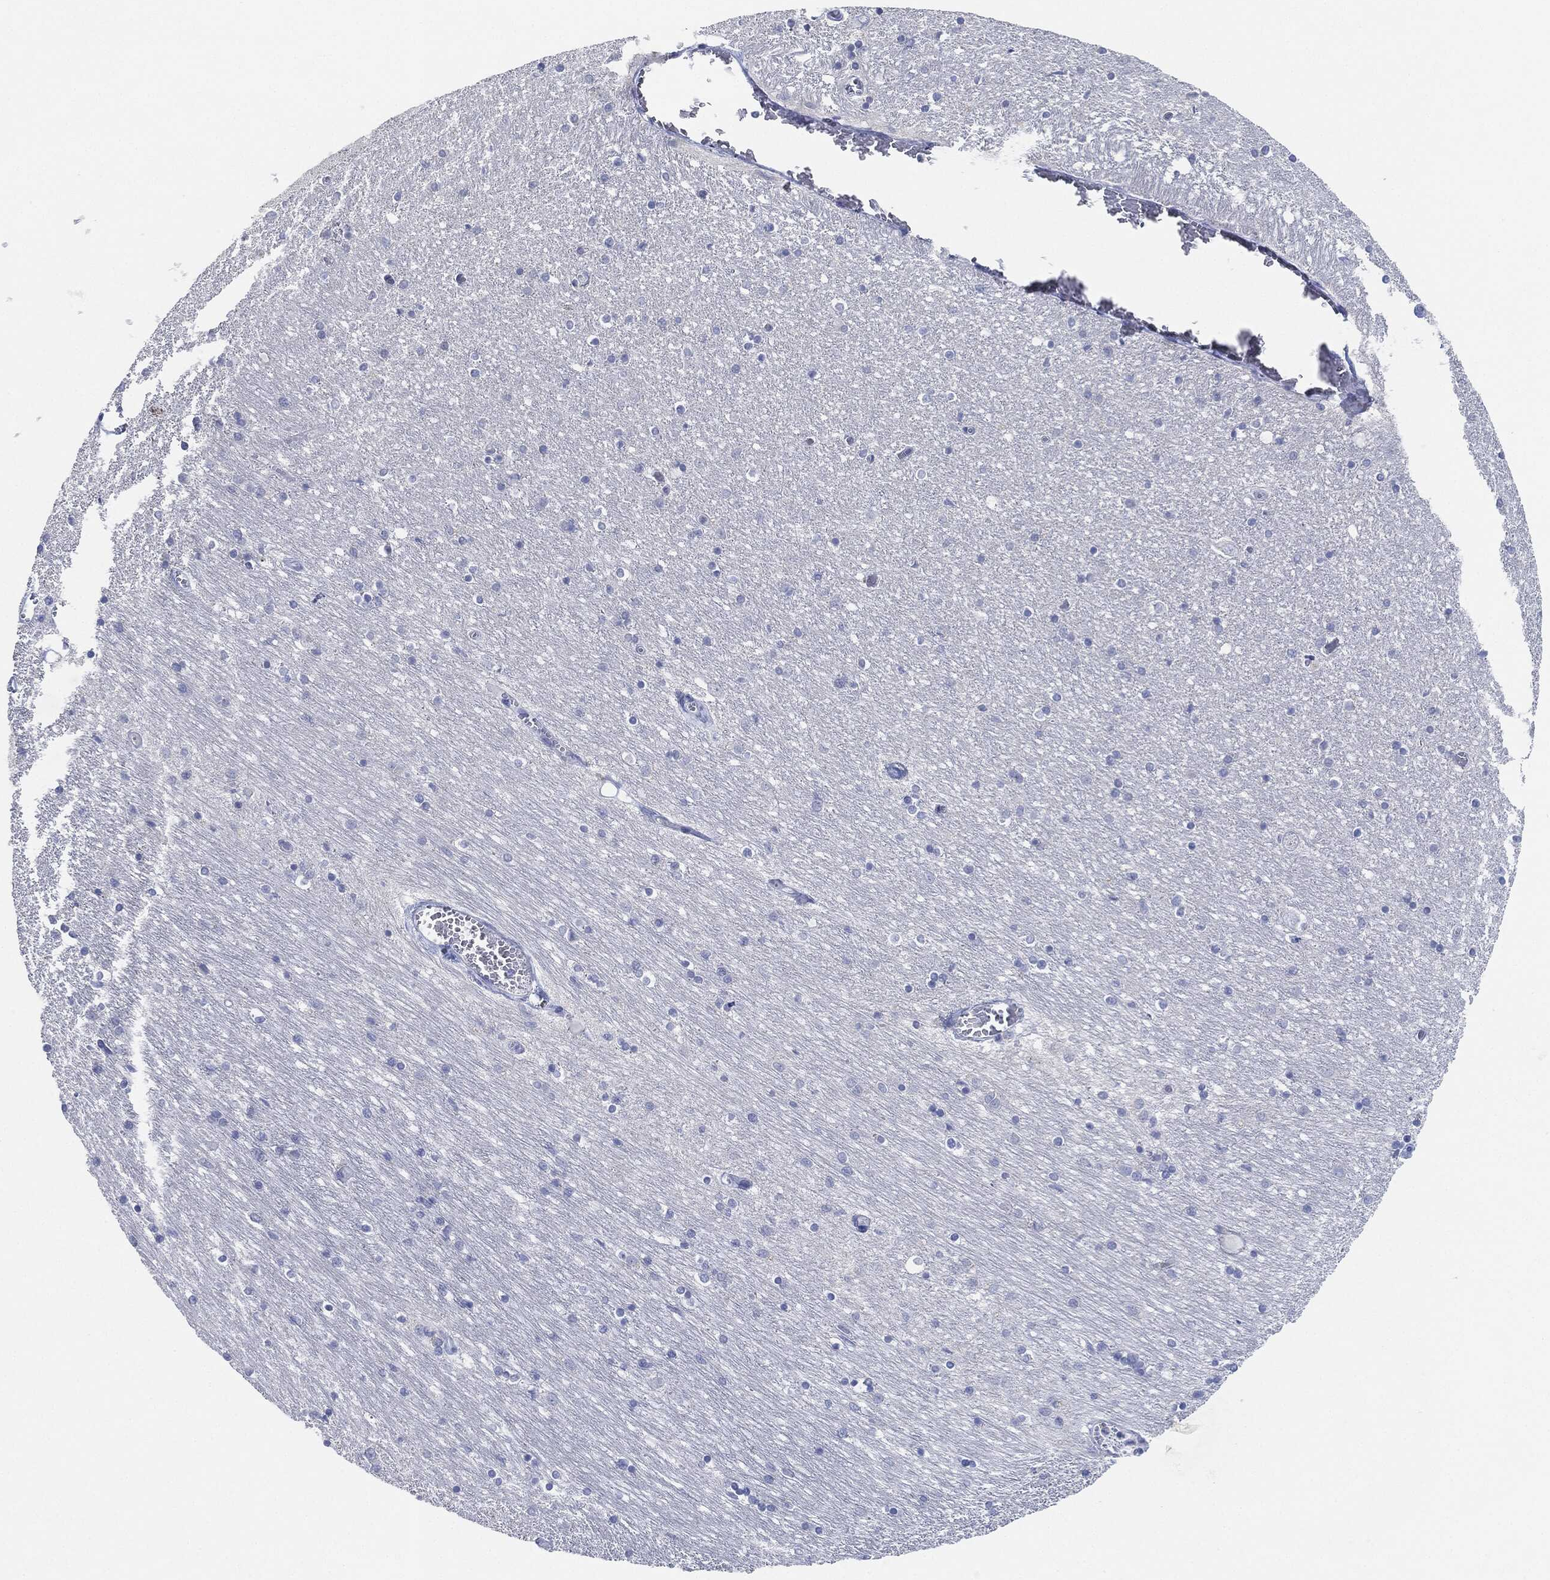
{"staining": {"intensity": "negative", "quantity": "none", "location": "none"}, "tissue": "caudate", "cell_type": "Glial cells", "image_type": "normal", "snomed": [{"axis": "morphology", "description": "Normal tissue, NOS"}, {"axis": "topography", "description": "Lateral ventricle wall"}, {"axis": "topography", "description": "Hippocampus"}], "caption": "IHC of unremarkable caudate reveals no expression in glial cells. (DAB (3,3'-diaminobenzidine) immunohistochemistry (IHC), high magnification).", "gene": "AFP", "patient": {"sex": "female", "age": 63}}